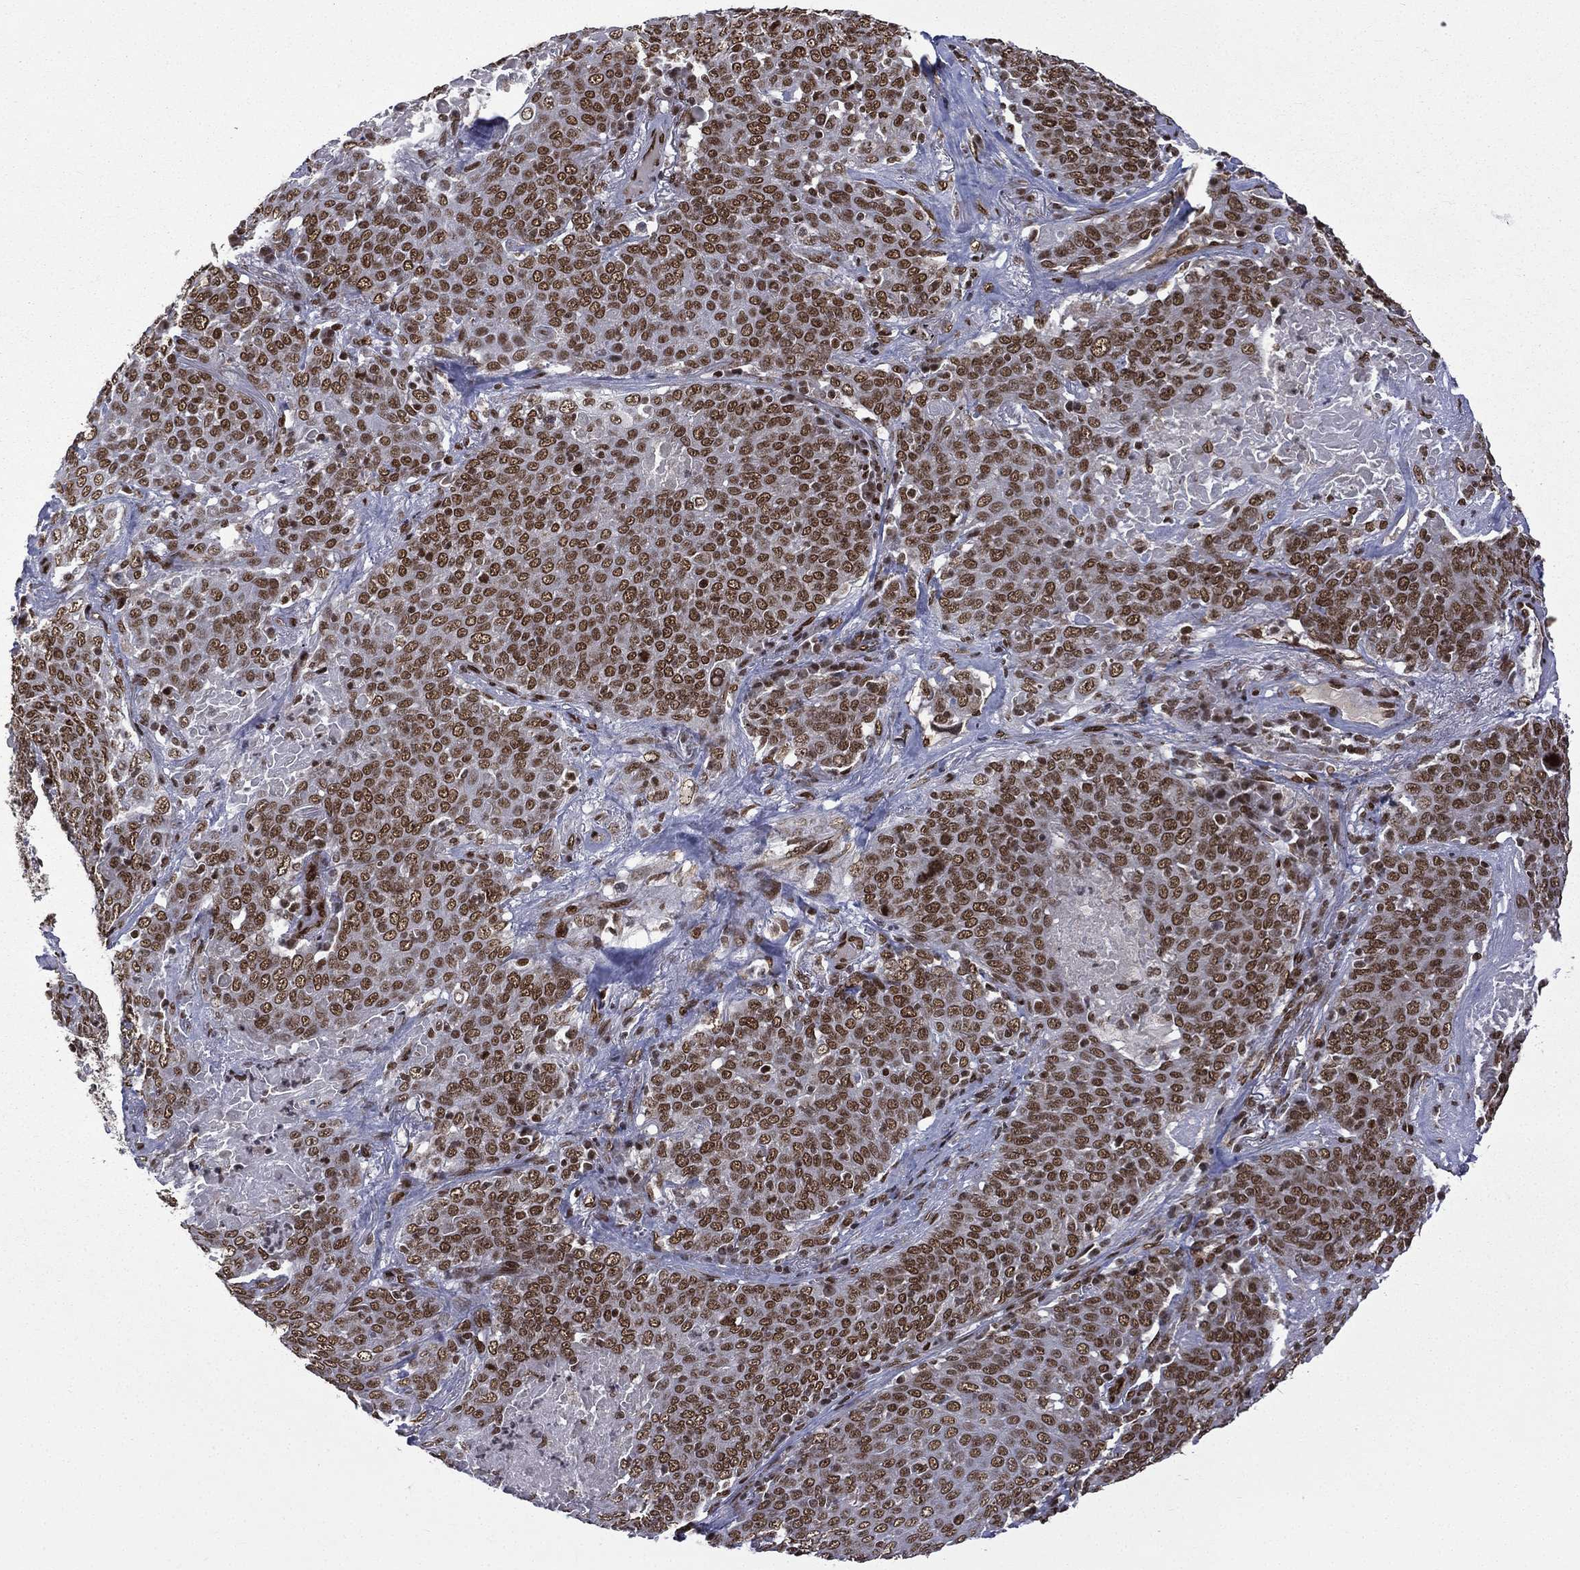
{"staining": {"intensity": "strong", "quantity": ">75%", "location": "nuclear"}, "tissue": "lung cancer", "cell_type": "Tumor cells", "image_type": "cancer", "snomed": [{"axis": "morphology", "description": "Squamous cell carcinoma, NOS"}, {"axis": "topography", "description": "Lung"}], "caption": "Strong nuclear positivity for a protein is appreciated in about >75% of tumor cells of squamous cell carcinoma (lung) using immunohistochemistry (IHC).", "gene": "C5orf24", "patient": {"sex": "male", "age": 82}}